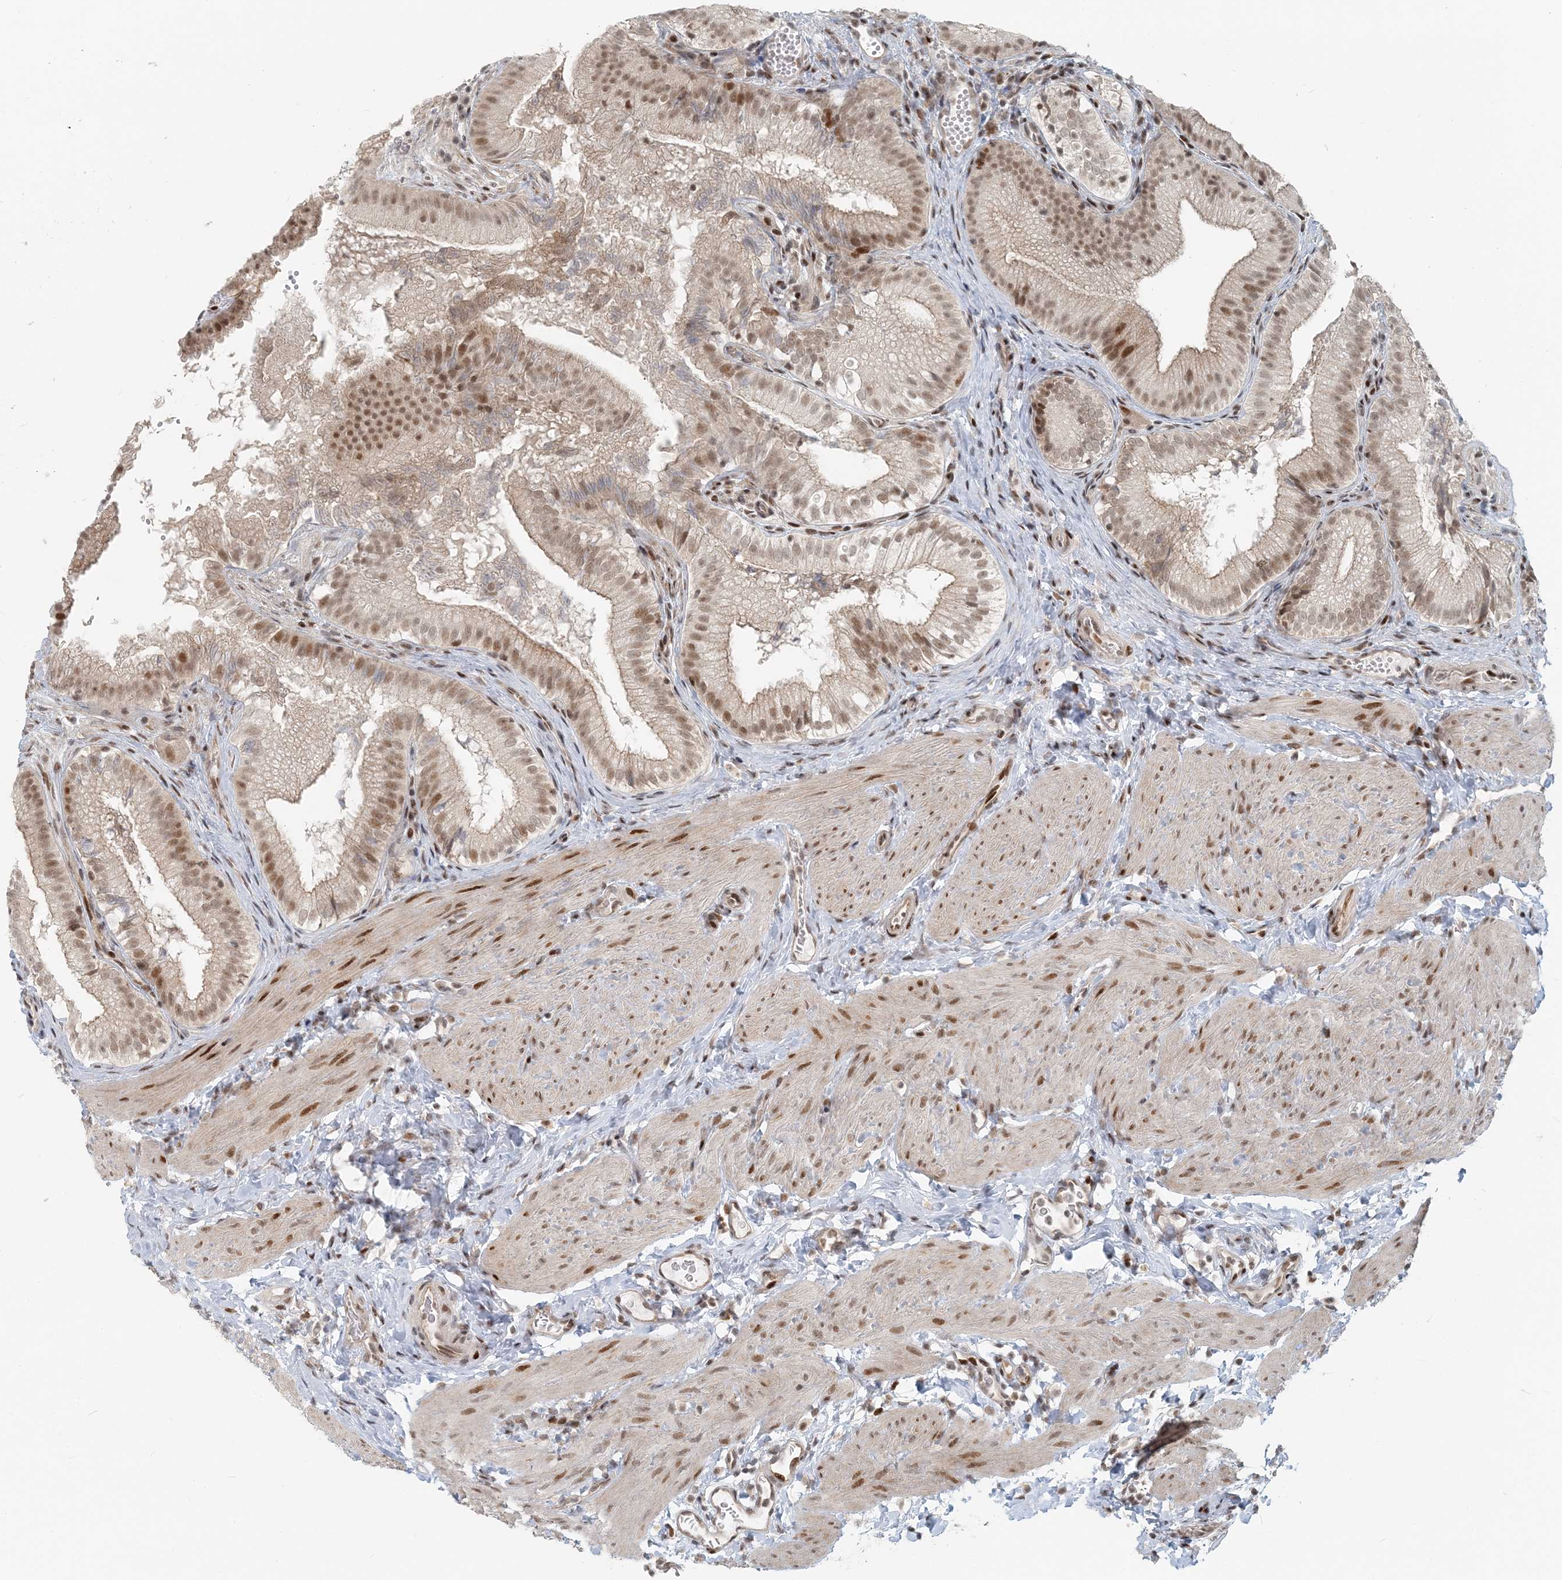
{"staining": {"intensity": "moderate", "quantity": ">75%", "location": "nuclear"}, "tissue": "gallbladder", "cell_type": "Glandular cells", "image_type": "normal", "snomed": [{"axis": "morphology", "description": "Normal tissue, NOS"}, {"axis": "topography", "description": "Gallbladder"}], "caption": "An IHC image of unremarkable tissue is shown. Protein staining in brown highlights moderate nuclear positivity in gallbladder within glandular cells.", "gene": "BAZ1B", "patient": {"sex": "female", "age": 30}}